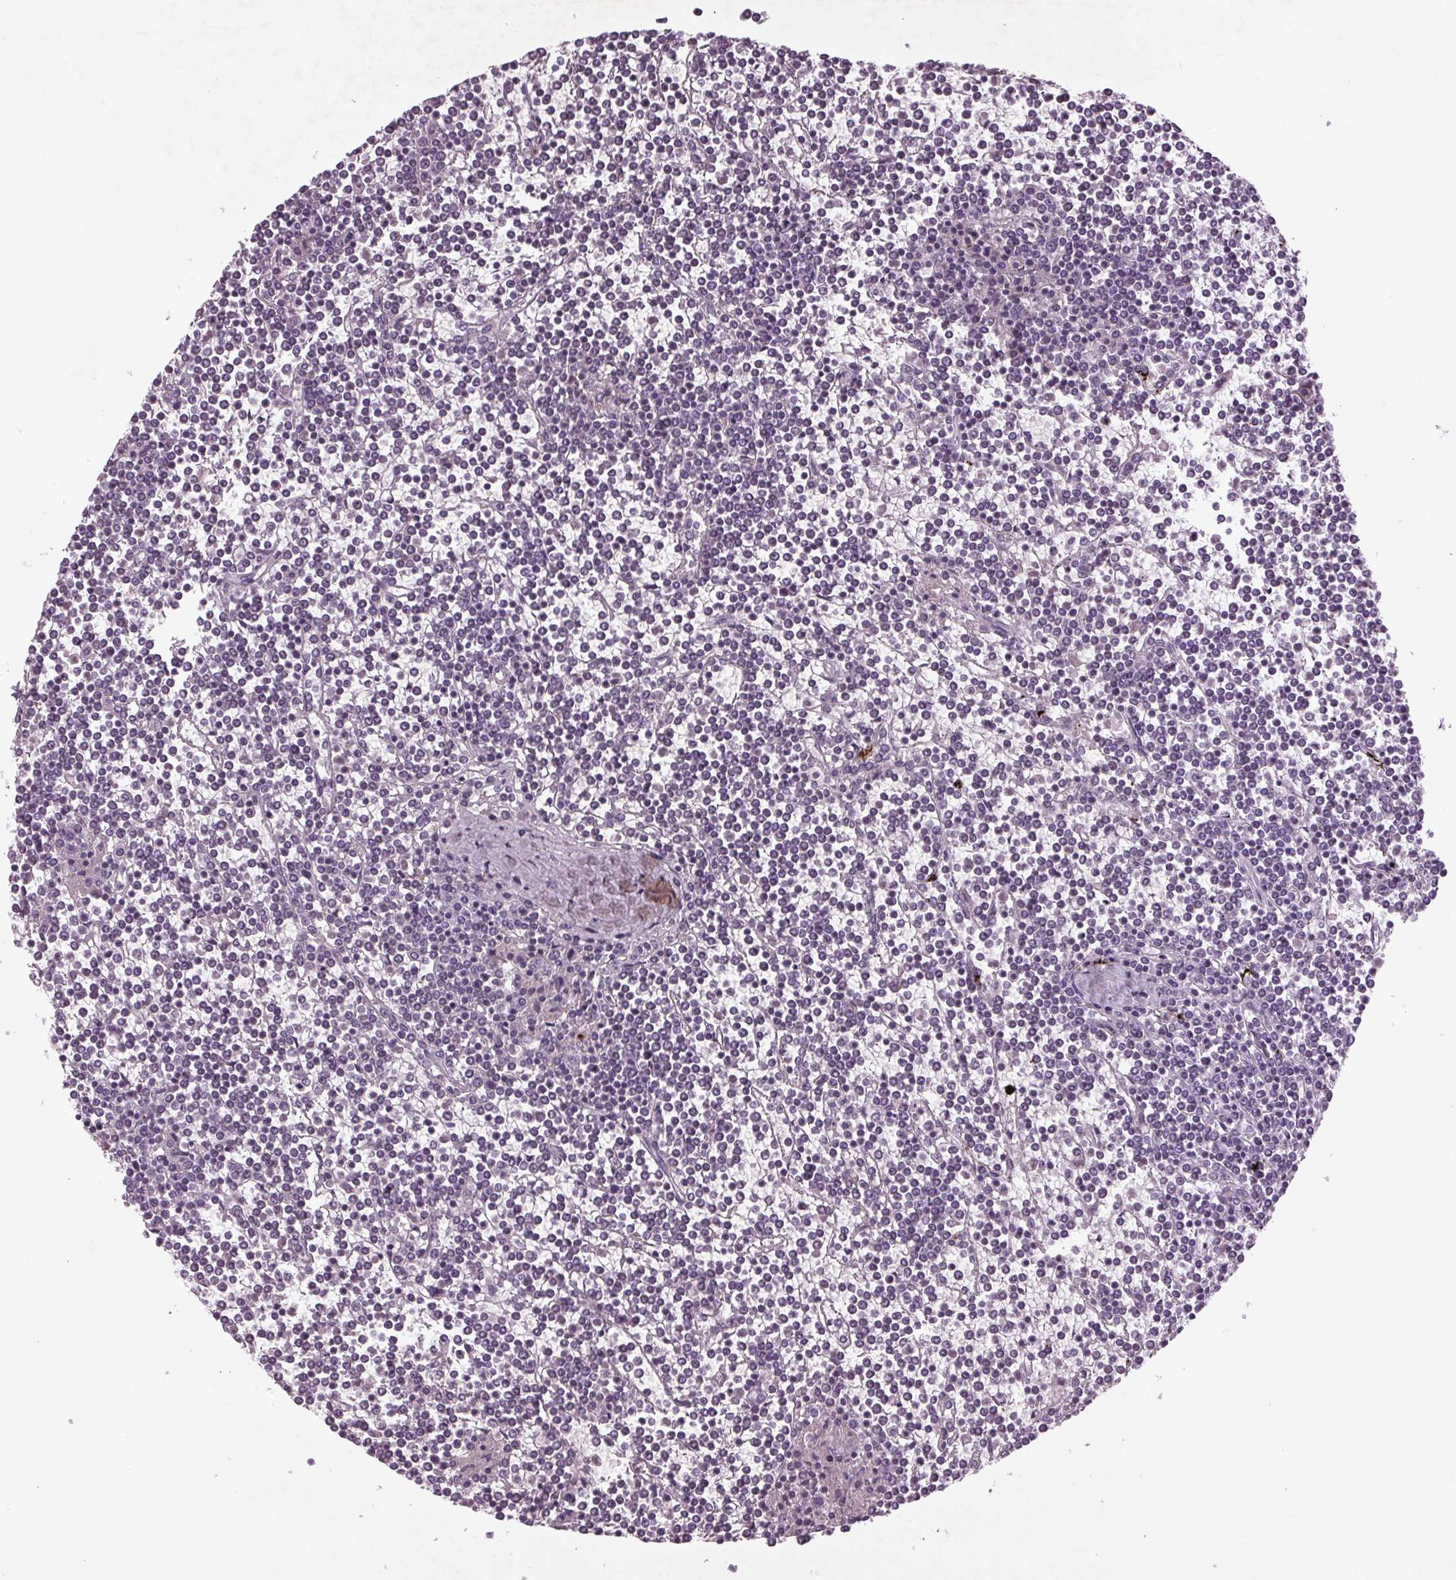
{"staining": {"intensity": "negative", "quantity": "none", "location": "none"}, "tissue": "lymphoma", "cell_type": "Tumor cells", "image_type": "cancer", "snomed": [{"axis": "morphology", "description": "Malignant lymphoma, non-Hodgkin's type, Low grade"}, {"axis": "topography", "description": "Spleen"}], "caption": "Immunohistochemical staining of malignant lymphoma, non-Hodgkin's type (low-grade) demonstrates no significant expression in tumor cells.", "gene": "BHLHE22", "patient": {"sex": "female", "age": 19}}